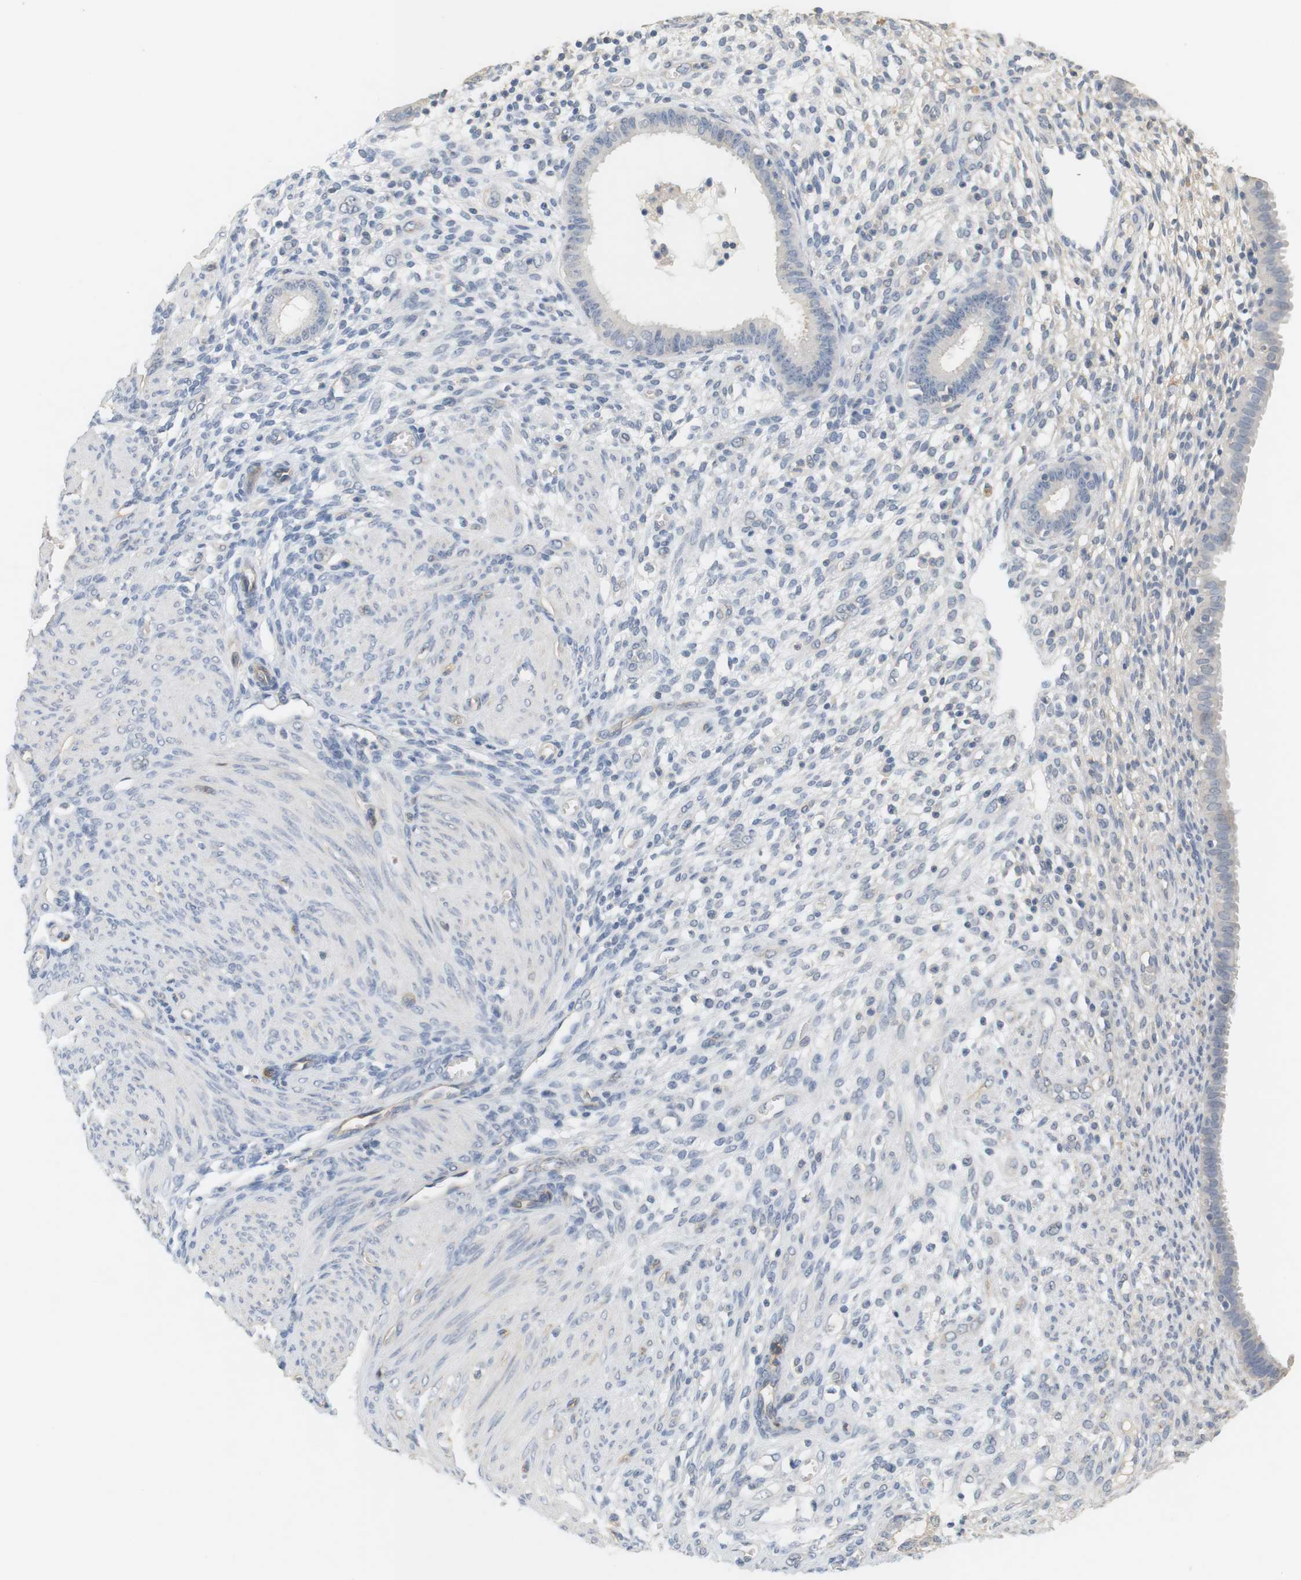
{"staining": {"intensity": "negative", "quantity": "none", "location": "none"}, "tissue": "endometrium", "cell_type": "Cells in endometrial stroma", "image_type": "normal", "snomed": [{"axis": "morphology", "description": "Normal tissue, NOS"}, {"axis": "topography", "description": "Endometrium"}], "caption": "This image is of unremarkable endometrium stained with immunohistochemistry to label a protein in brown with the nuclei are counter-stained blue. There is no staining in cells in endometrial stroma. (Stains: DAB (3,3'-diaminobenzidine) immunohistochemistry (IHC) with hematoxylin counter stain, Microscopy: brightfield microscopy at high magnification).", "gene": "OSR1", "patient": {"sex": "female", "age": 72}}